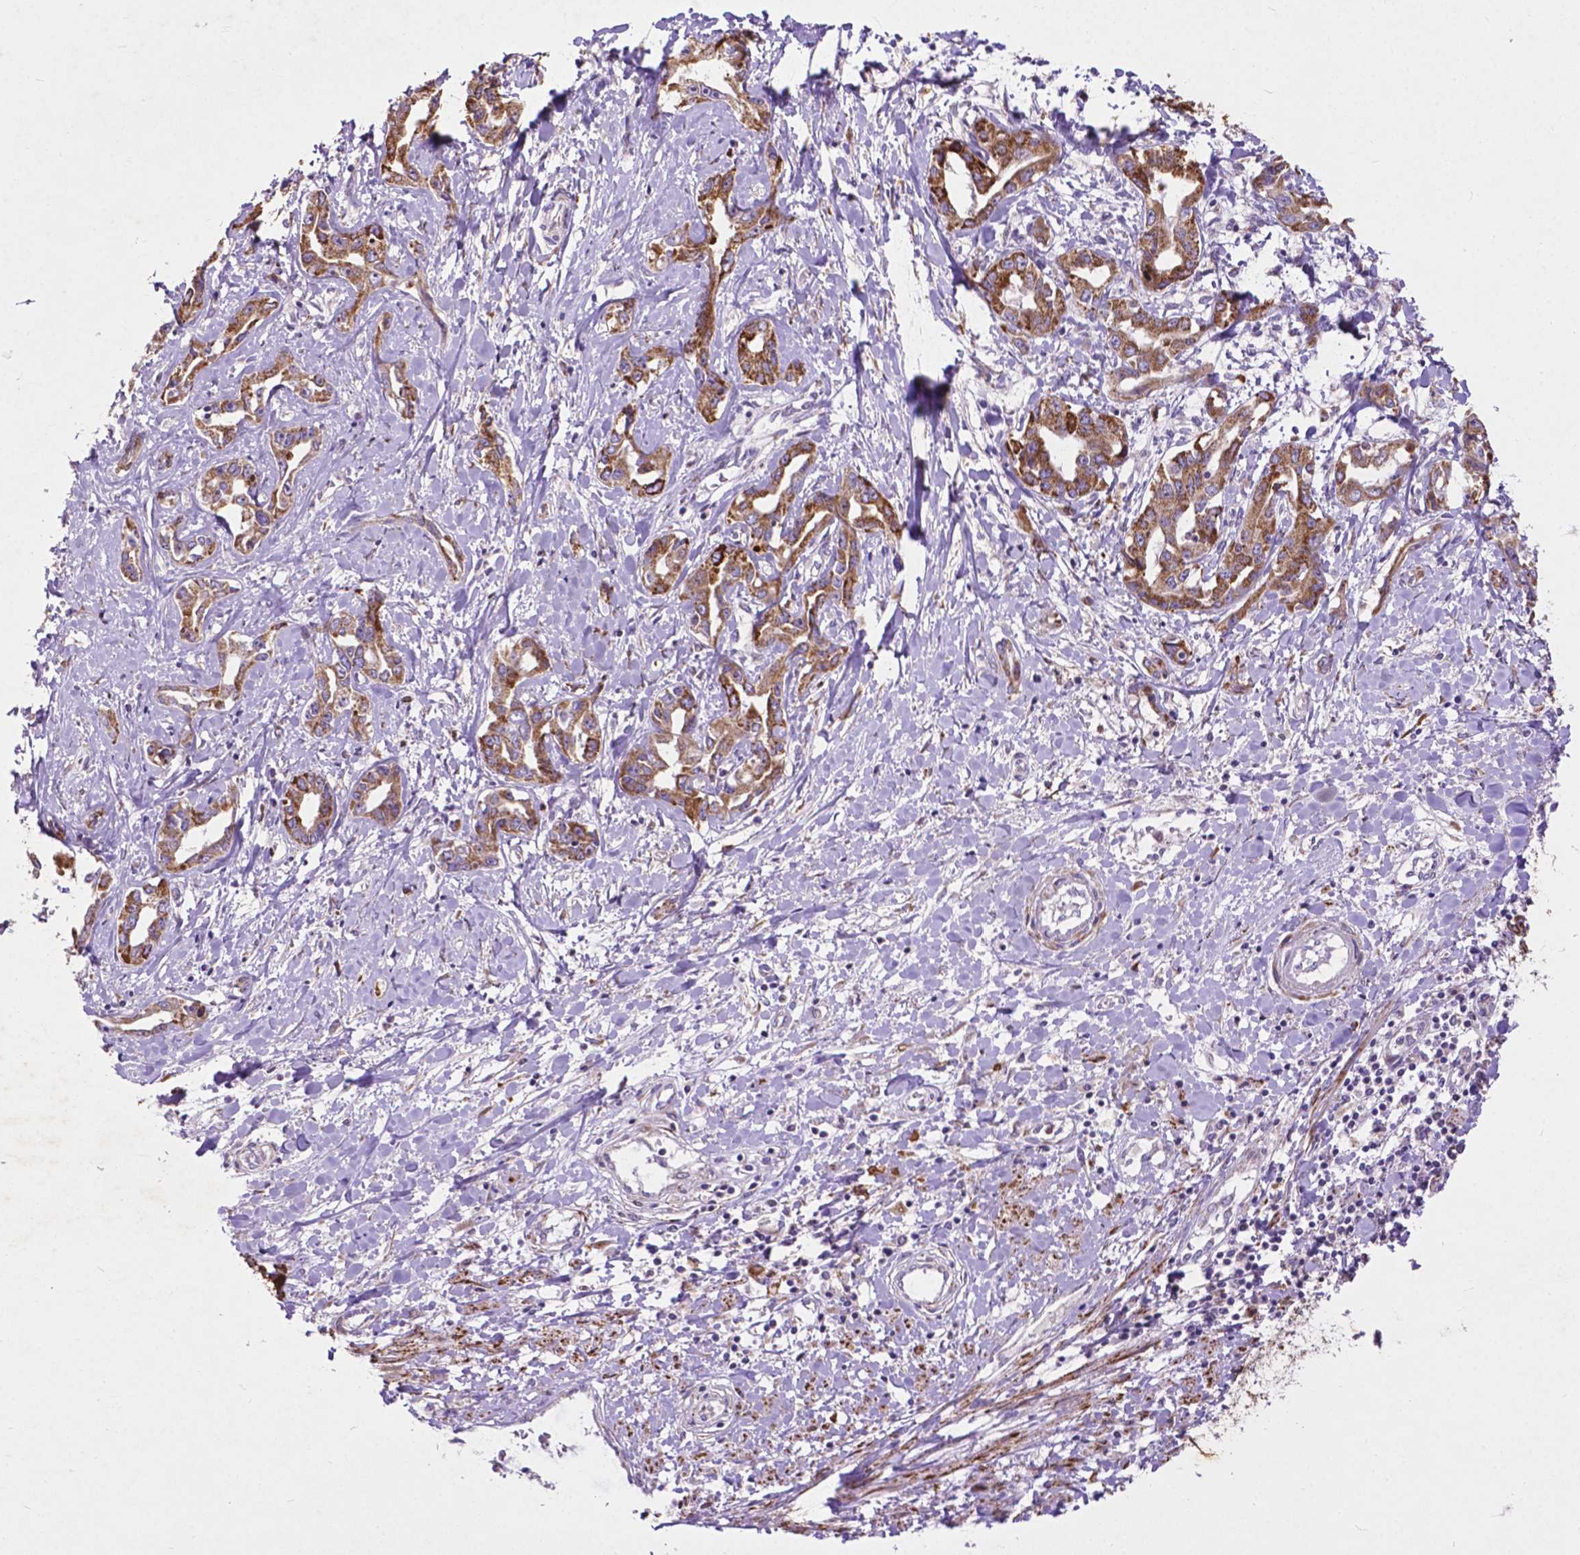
{"staining": {"intensity": "moderate", "quantity": ">75%", "location": "cytoplasmic/membranous"}, "tissue": "liver cancer", "cell_type": "Tumor cells", "image_type": "cancer", "snomed": [{"axis": "morphology", "description": "Cholangiocarcinoma"}, {"axis": "topography", "description": "Liver"}], "caption": "Immunohistochemistry (IHC) (DAB (3,3'-diaminobenzidine)) staining of liver cholangiocarcinoma shows moderate cytoplasmic/membranous protein expression in approximately >75% of tumor cells.", "gene": "THEGL", "patient": {"sex": "male", "age": 59}}